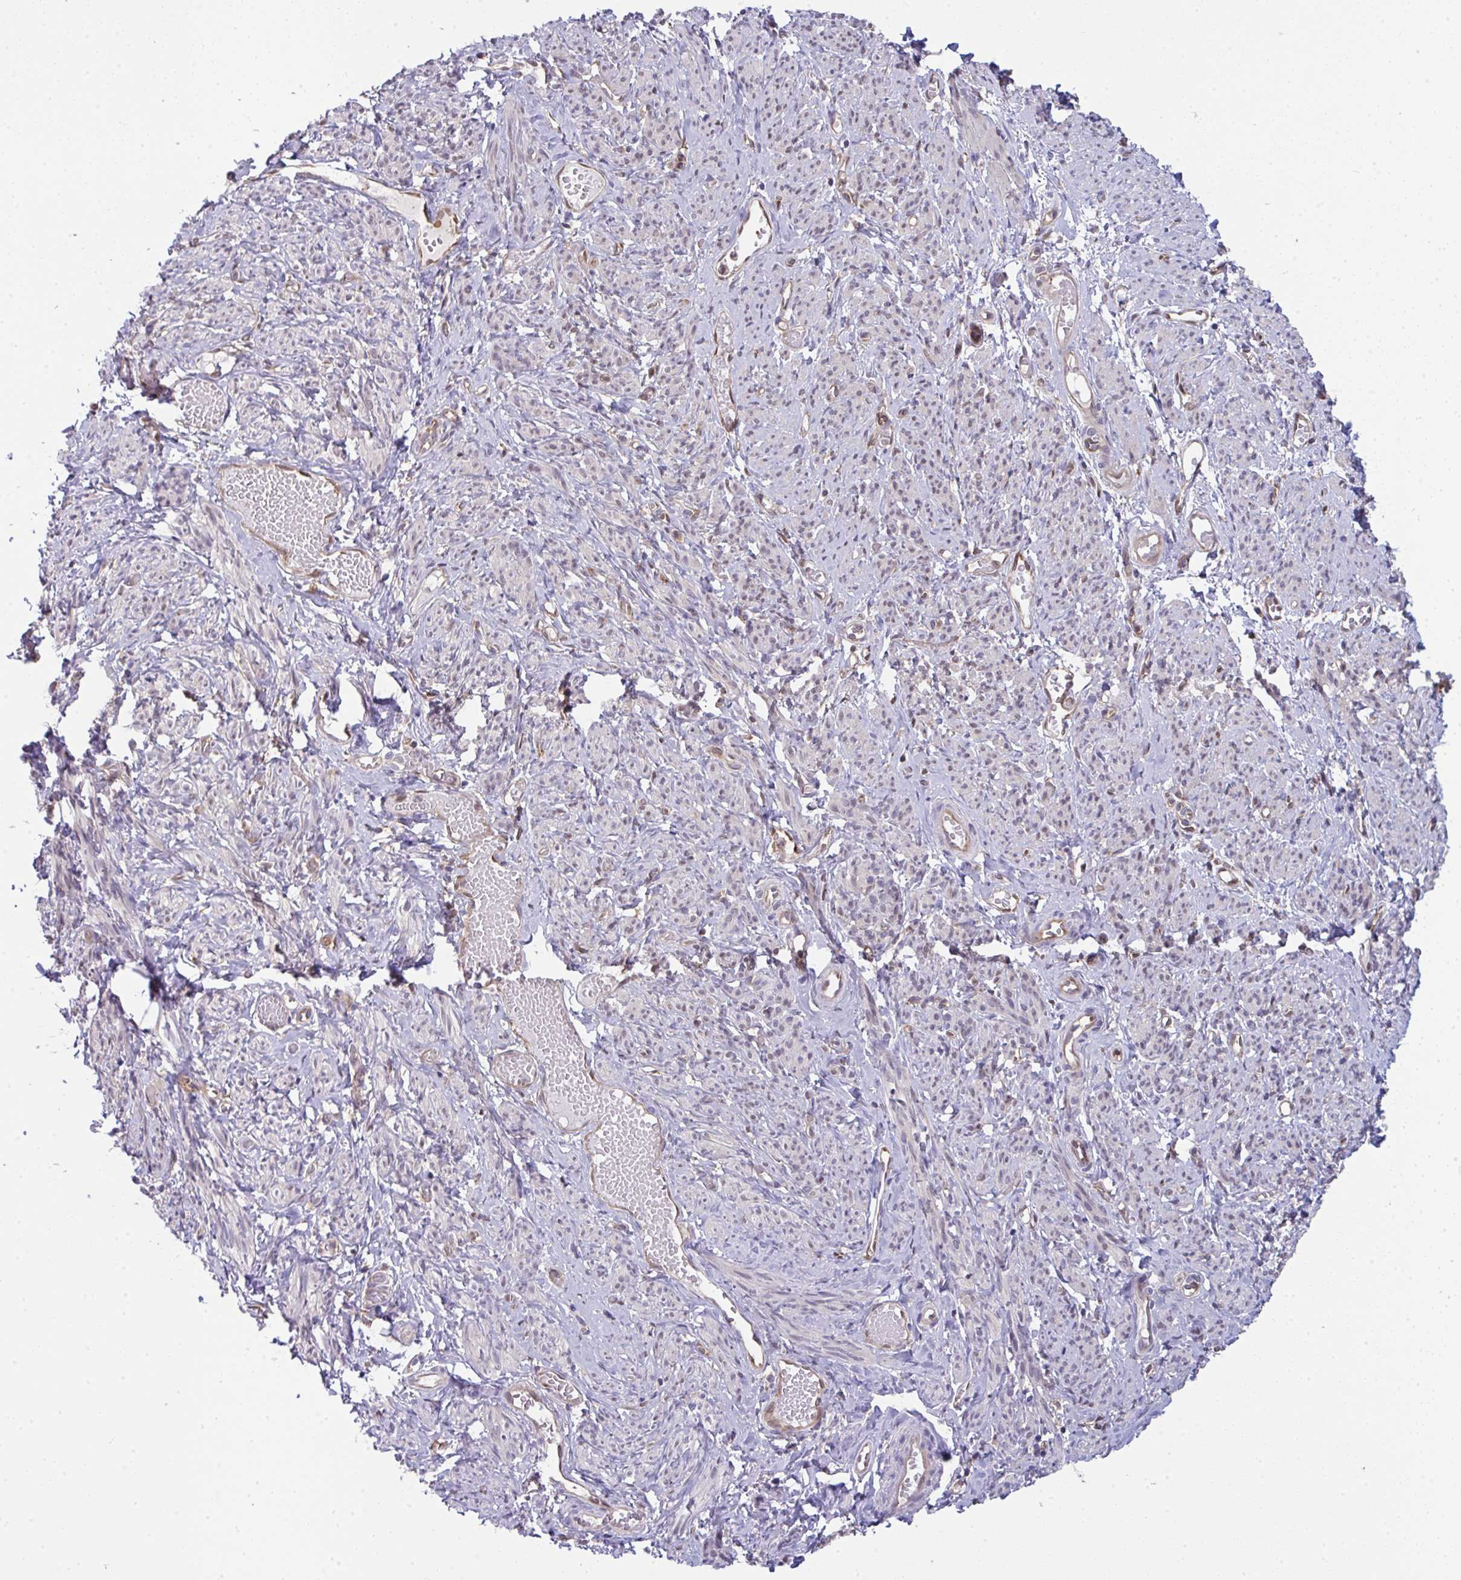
{"staining": {"intensity": "weak", "quantity": "<25%", "location": "cytoplasmic/membranous,nuclear"}, "tissue": "smooth muscle", "cell_type": "Smooth muscle cells", "image_type": "normal", "snomed": [{"axis": "morphology", "description": "Normal tissue, NOS"}, {"axis": "topography", "description": "Smooth muscle"}], "caption": "Immunohistochemistry photomicrograph of unremarkable smooth muscle: human smooth muscle stained with DAB (3,3'-diaminobenzidine) reveals no significant protein staining in smooth muscle cells.", "gene": "ALDH16A1", "patient": {"sex": "female", "age": 65}}